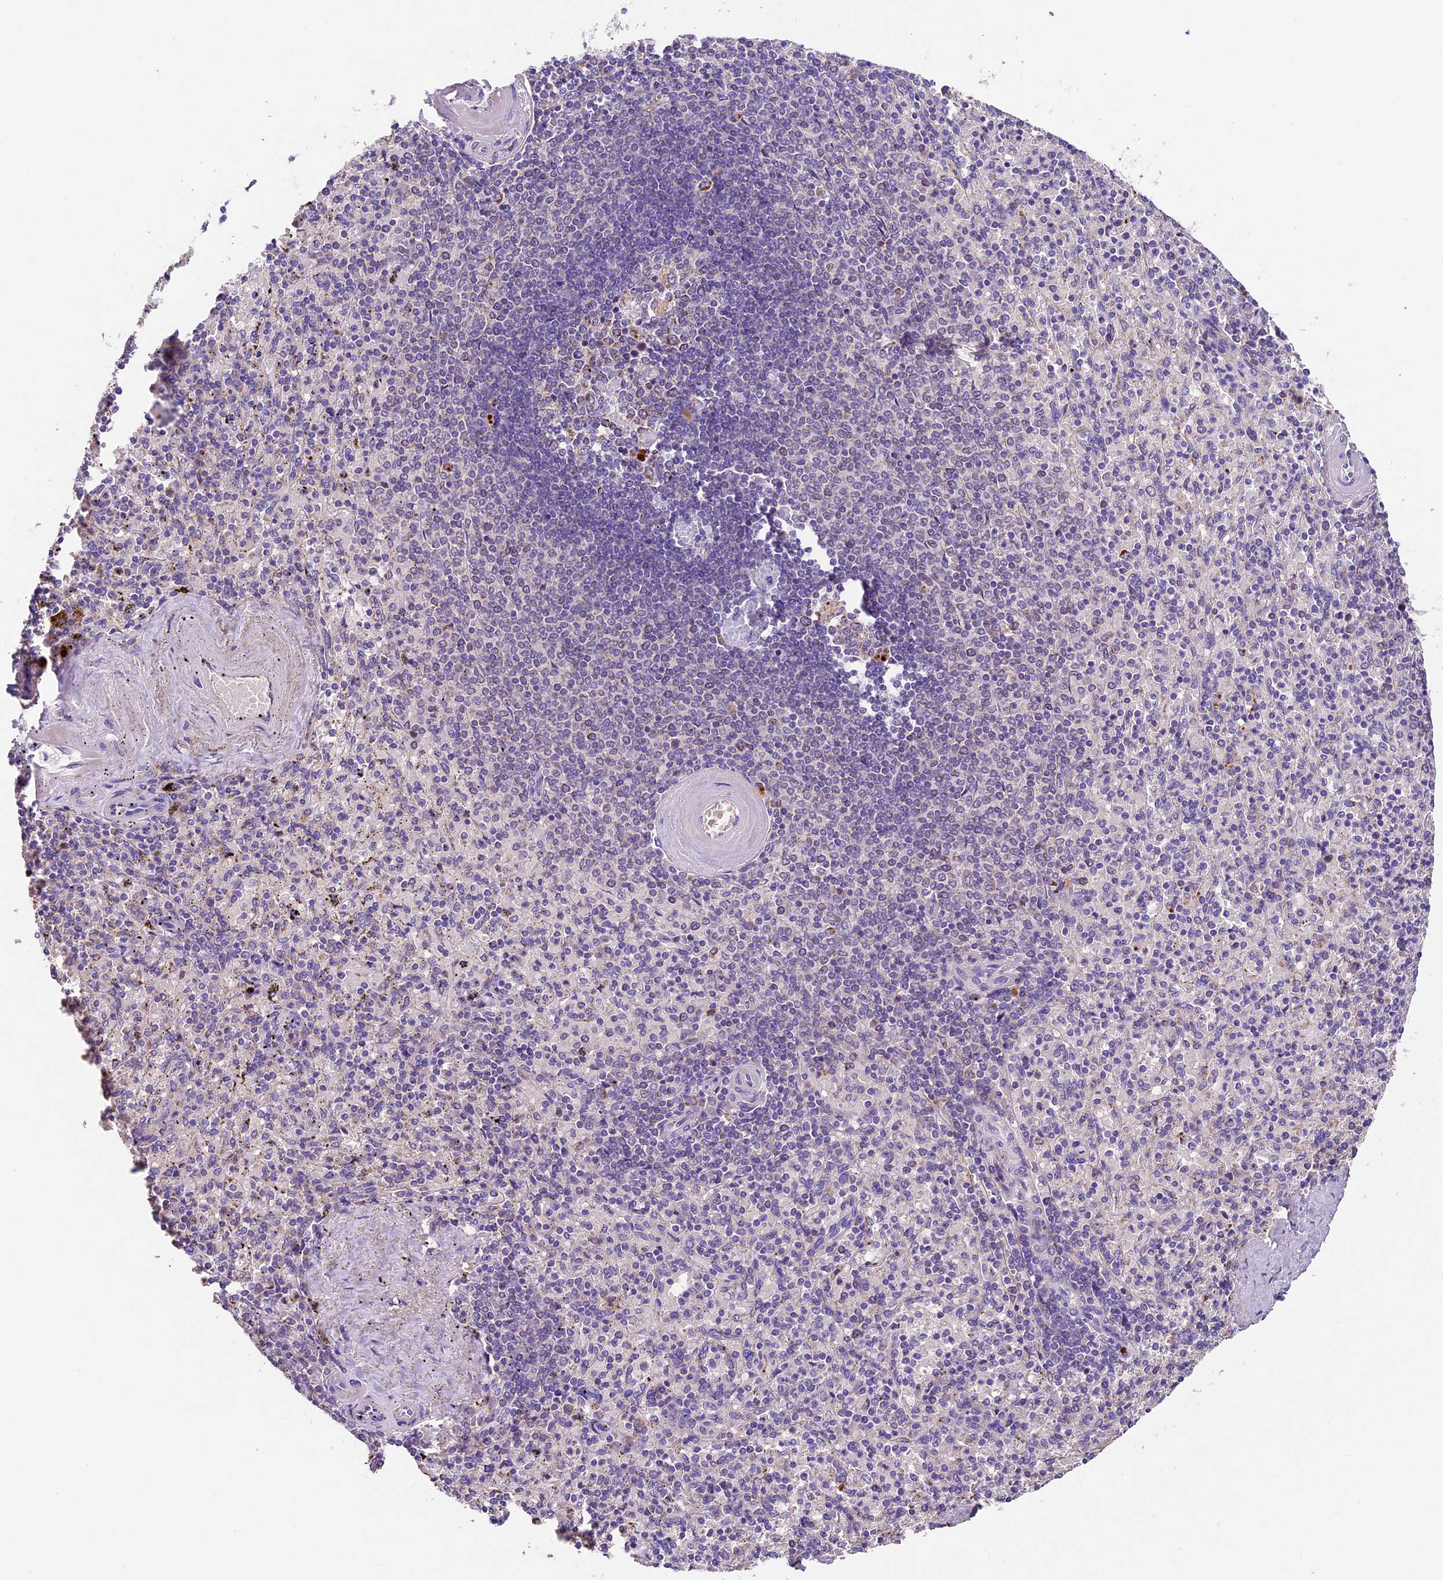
{"staining": {"intensity": "moderate", "quantity": "<25%", "location": "cytoplasmic/membranous"}, "tissue": "spleen", "cell_type": "Cells in red pulp", "image_type": "normal", "snomed": [{"axis": "morphology", "description": "Normal tissue, NOS"}, {"axis": "topography", "description": "Spleen"}], "caption": "DAB (3,3'-diaminobenzidine) immunohistochemical staining of unremarkable human spleen shows moderate cytoplasmic/membranous protein staining in approximately <25% of cells in red pulp. Nuclei are stained in blue.", "gene": "PMPCB", "patient": {"sex": "male", "age": 82}}